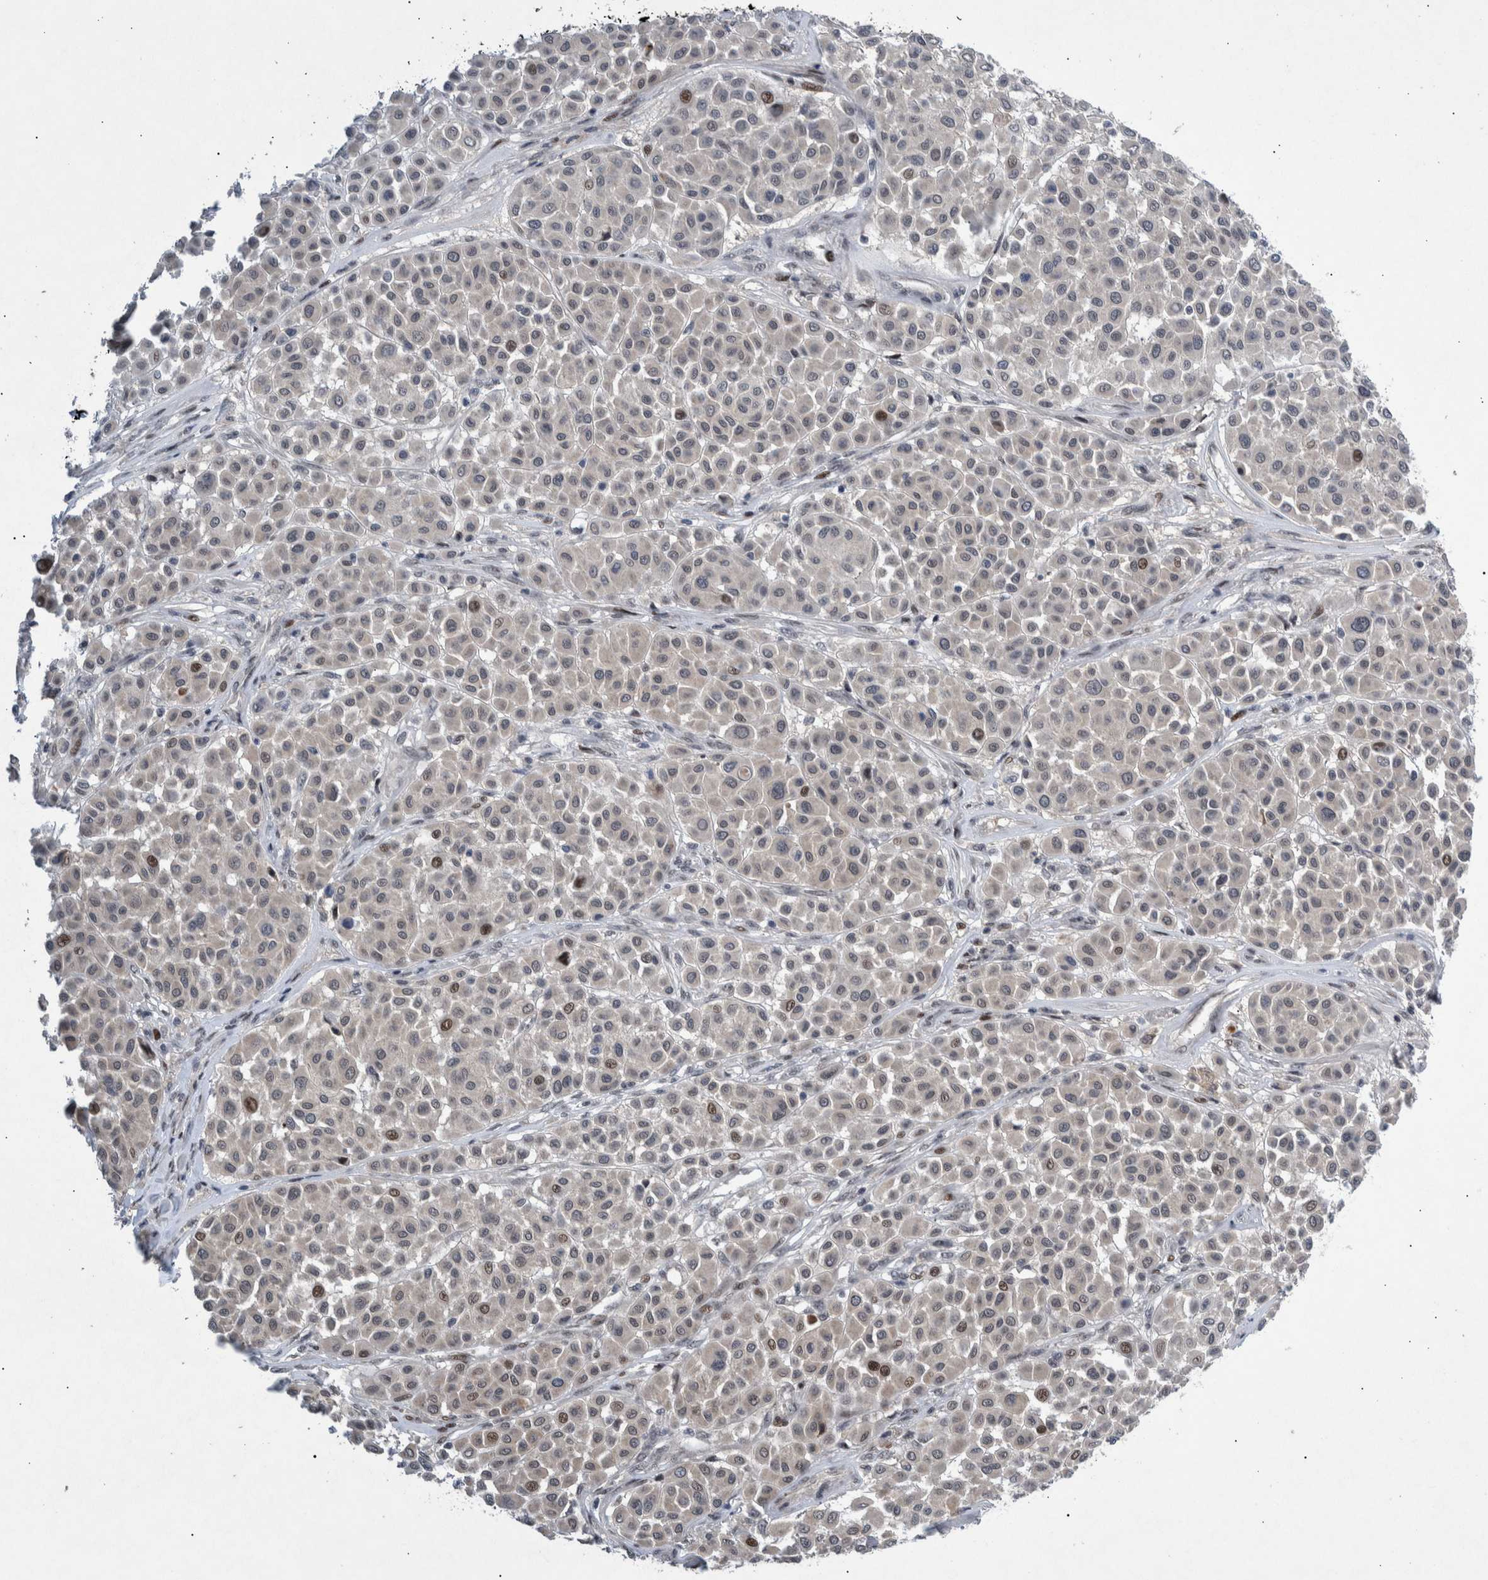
{"staining": {"intensity": "moderate", "quantity": "<25%", "location": "nuclear"}, "tissue": "melanoma", "cell_type": "Tumor cells", "image_type": "cancer", "snomed": [{"axis": "morphology", "description": "Malignant melanoma, Metastatic site"}, {"axis": "topography", "description": "Soft tissue"}], "caption": "High-power microscopy captured an immunohistochemistry (IHC) photomicrograph of melanoma, revealing moderate nuclear expression in about <25% of tumor cells.", "gene": "ESRP1", "patient": {"sex": "male", "age": 41}}